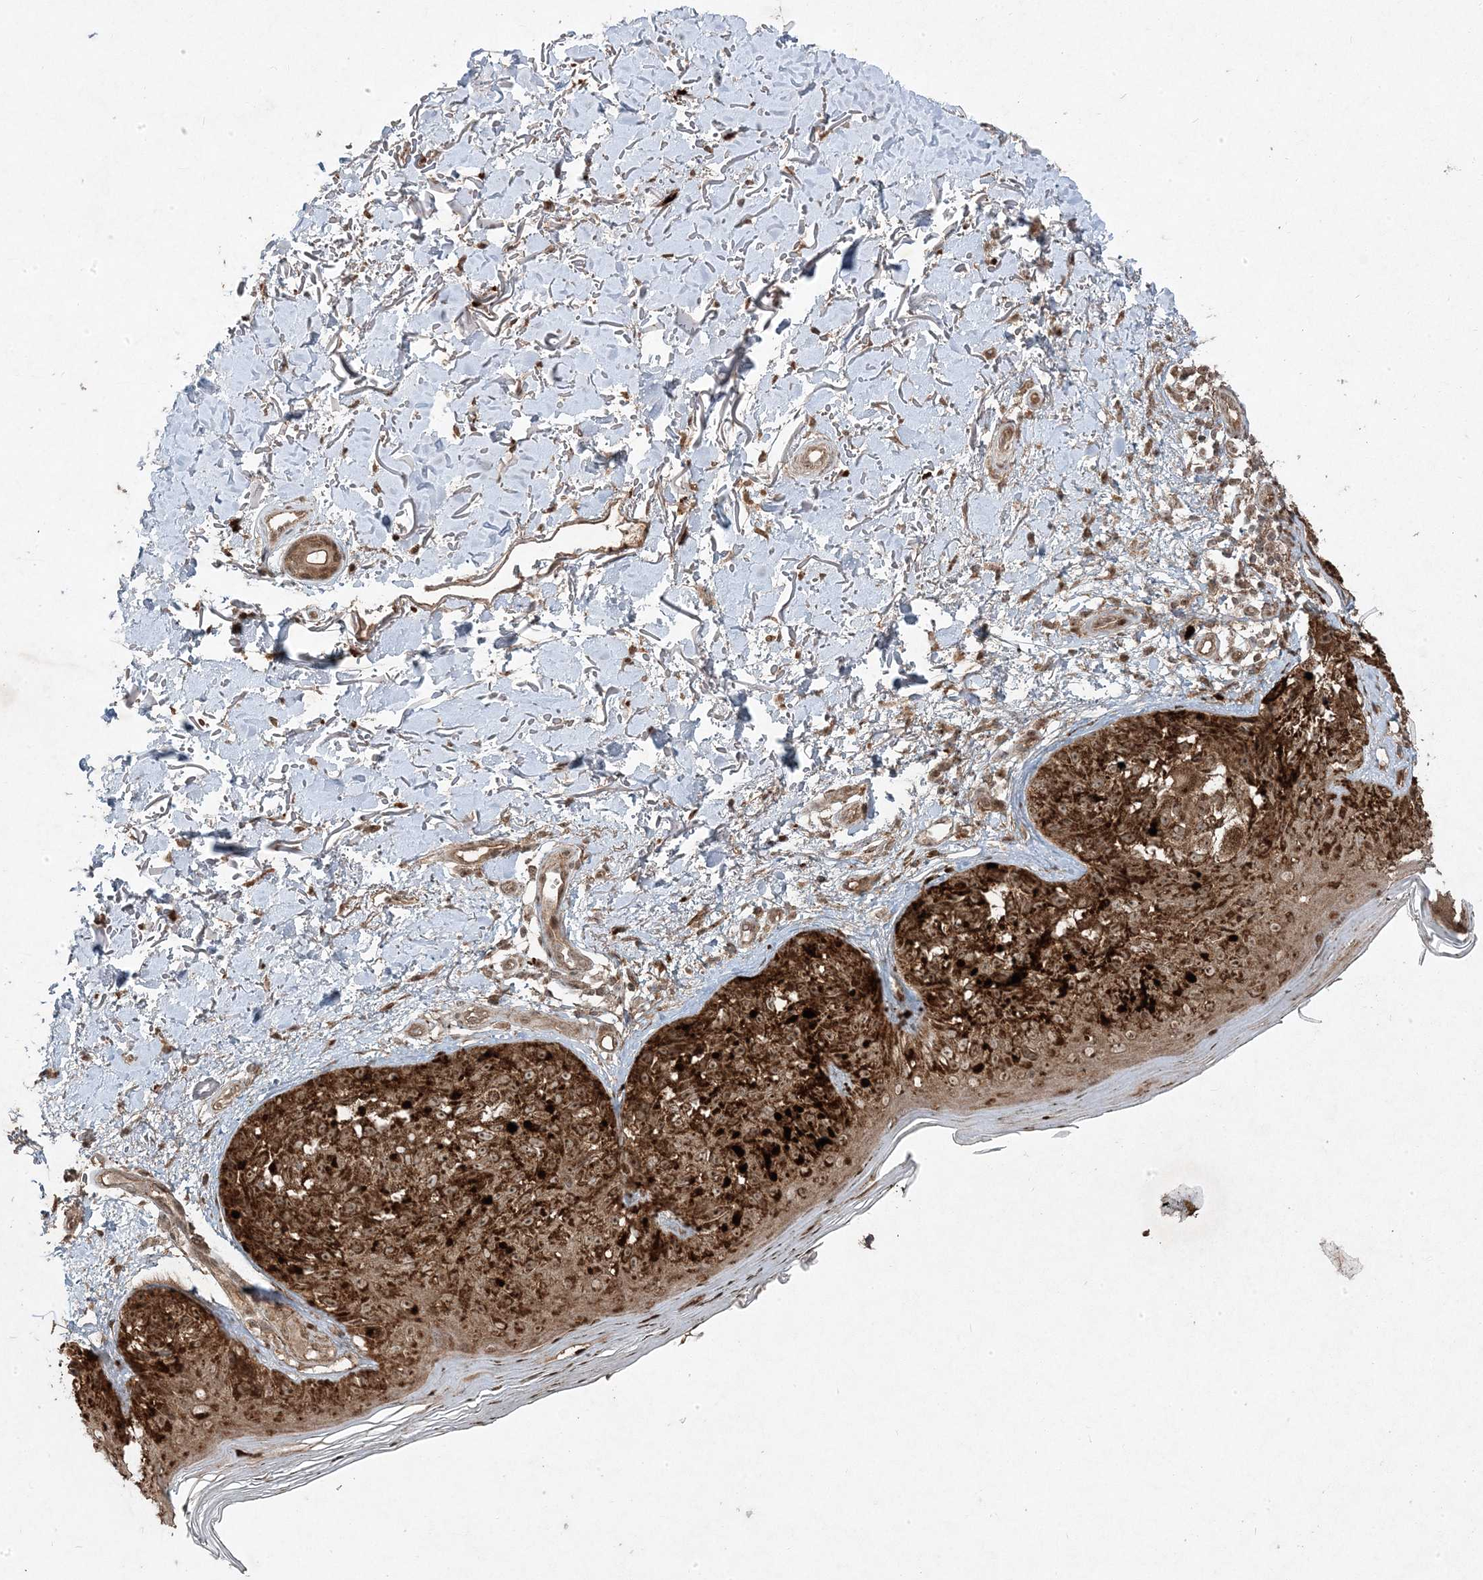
{"staining": {"intensity": "strong", "quantity": ">75%", "location": "cytoplasmic/membranous,nuclear"}, "tissue": "melanoma", "cell_type": "Tumor cells", "image_type": "cancer", "snomed": [{"axis": "morphology", "description": "Malignant melanoma, NOS"}, {"axis": "topography", "description": "Skin"}], "caption": "Immunohistochemical staining of malignant melanoma reveals high levels of strong cytoplasmic/membranous and nuclear protein positivity in about >75% of tumor cells.", "gene": "PLEKHM2", "patient": {"sex": "female", "age": 50}}